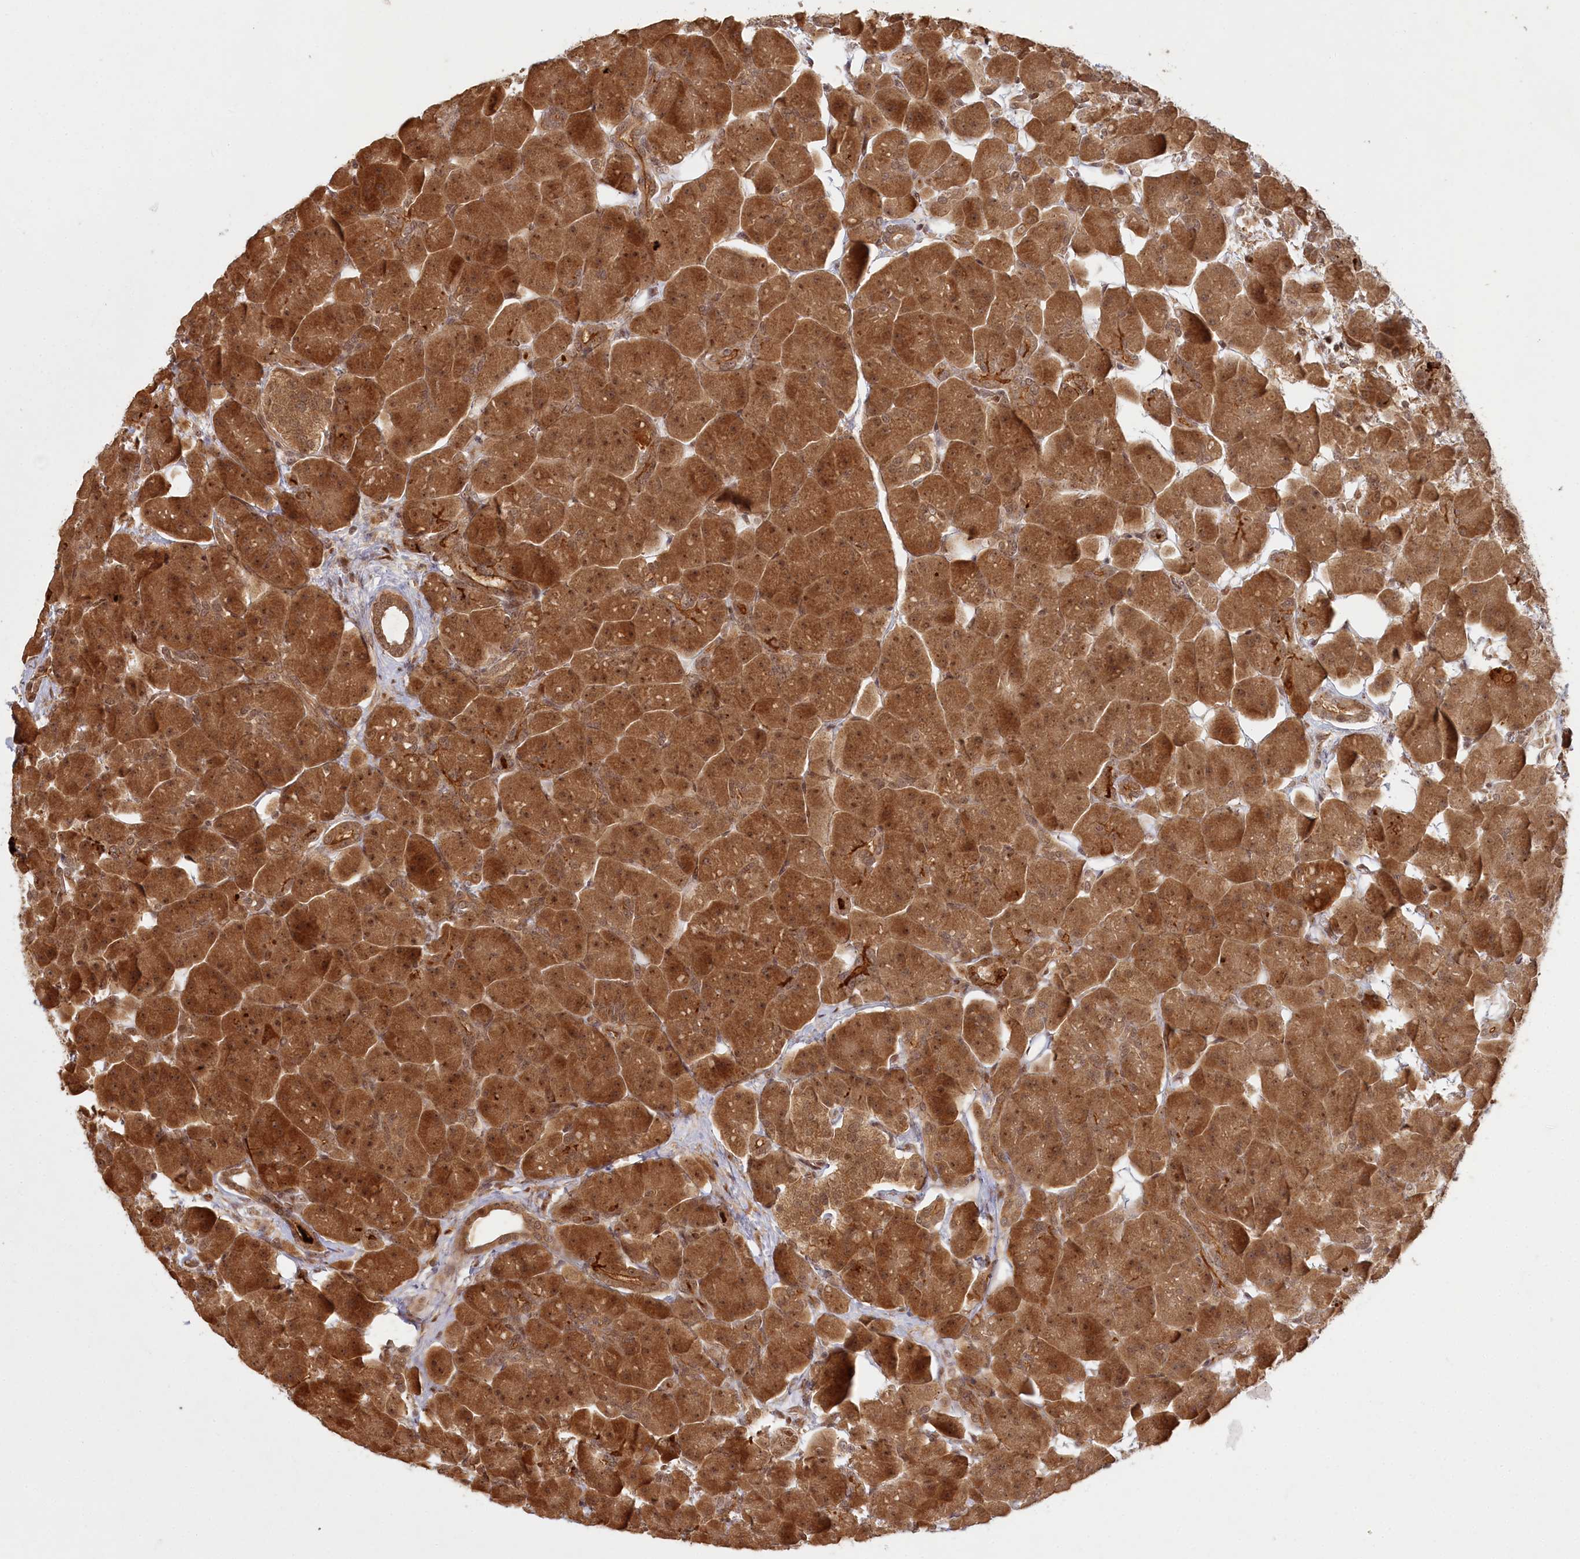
{"staining": {"intensity": "strong", "quantity": ">75%", "location": "cytoplasmic/membranous,nuclear"}, "tissue": "pancreas", "cell_type": "Exocrine glandular cells", "image_type": "normal", "snomed": [{"axis": "morphology", "description": "Normal tissue, NOS"}, {"axis": "topography", "description": "Pancreas"}], "caption": "Brown immunohistochemical staining in unremarkable pancreas shows strong cytoplasmic/membranous,nuclear staining in about >75% of exocrine glandular cells.", "gene": "WAPL", "patient": {"sex": "male", "age": 66}}